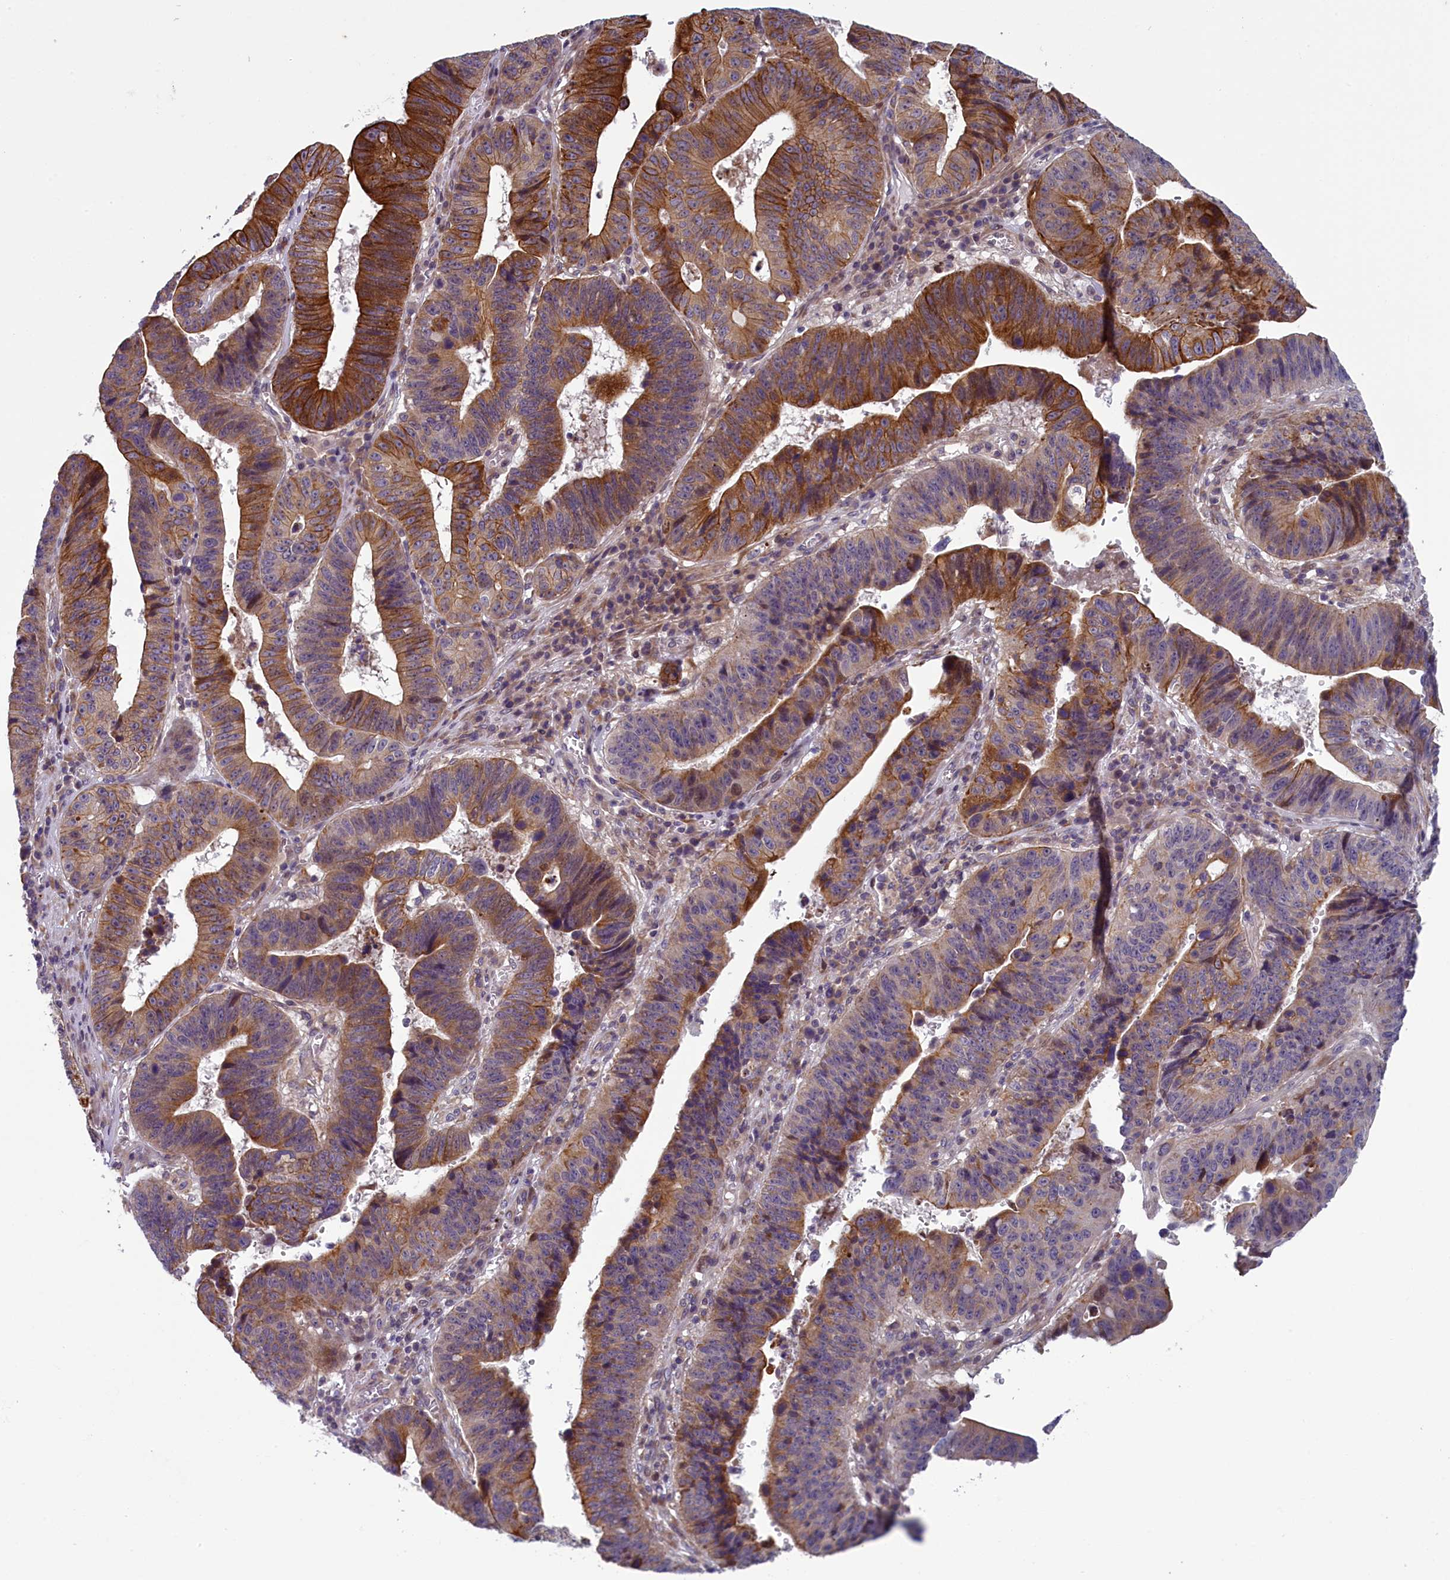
{"staining": {"intensity": "moderate", "quantity": ">75%", "location": "cytoplasmic/membranous"}, "tissue": "stomach cancer", "cell_type": "Tumor cells", "image_type": "cancer", "snomed": [{"axis": "morphology", "description": "Adenocarcinoma, NOS"}, {"axis": "topography", "description": "Stomach"}], "caption": "Approximately >75% of tumor cells in human stomach cancer reveal moderate cytoplasmic/membranous protein staining as visualized by brown immunohistochemical staining.", "gene": "ANKRD39", "patient": {"sex": "male", "age": 59}}